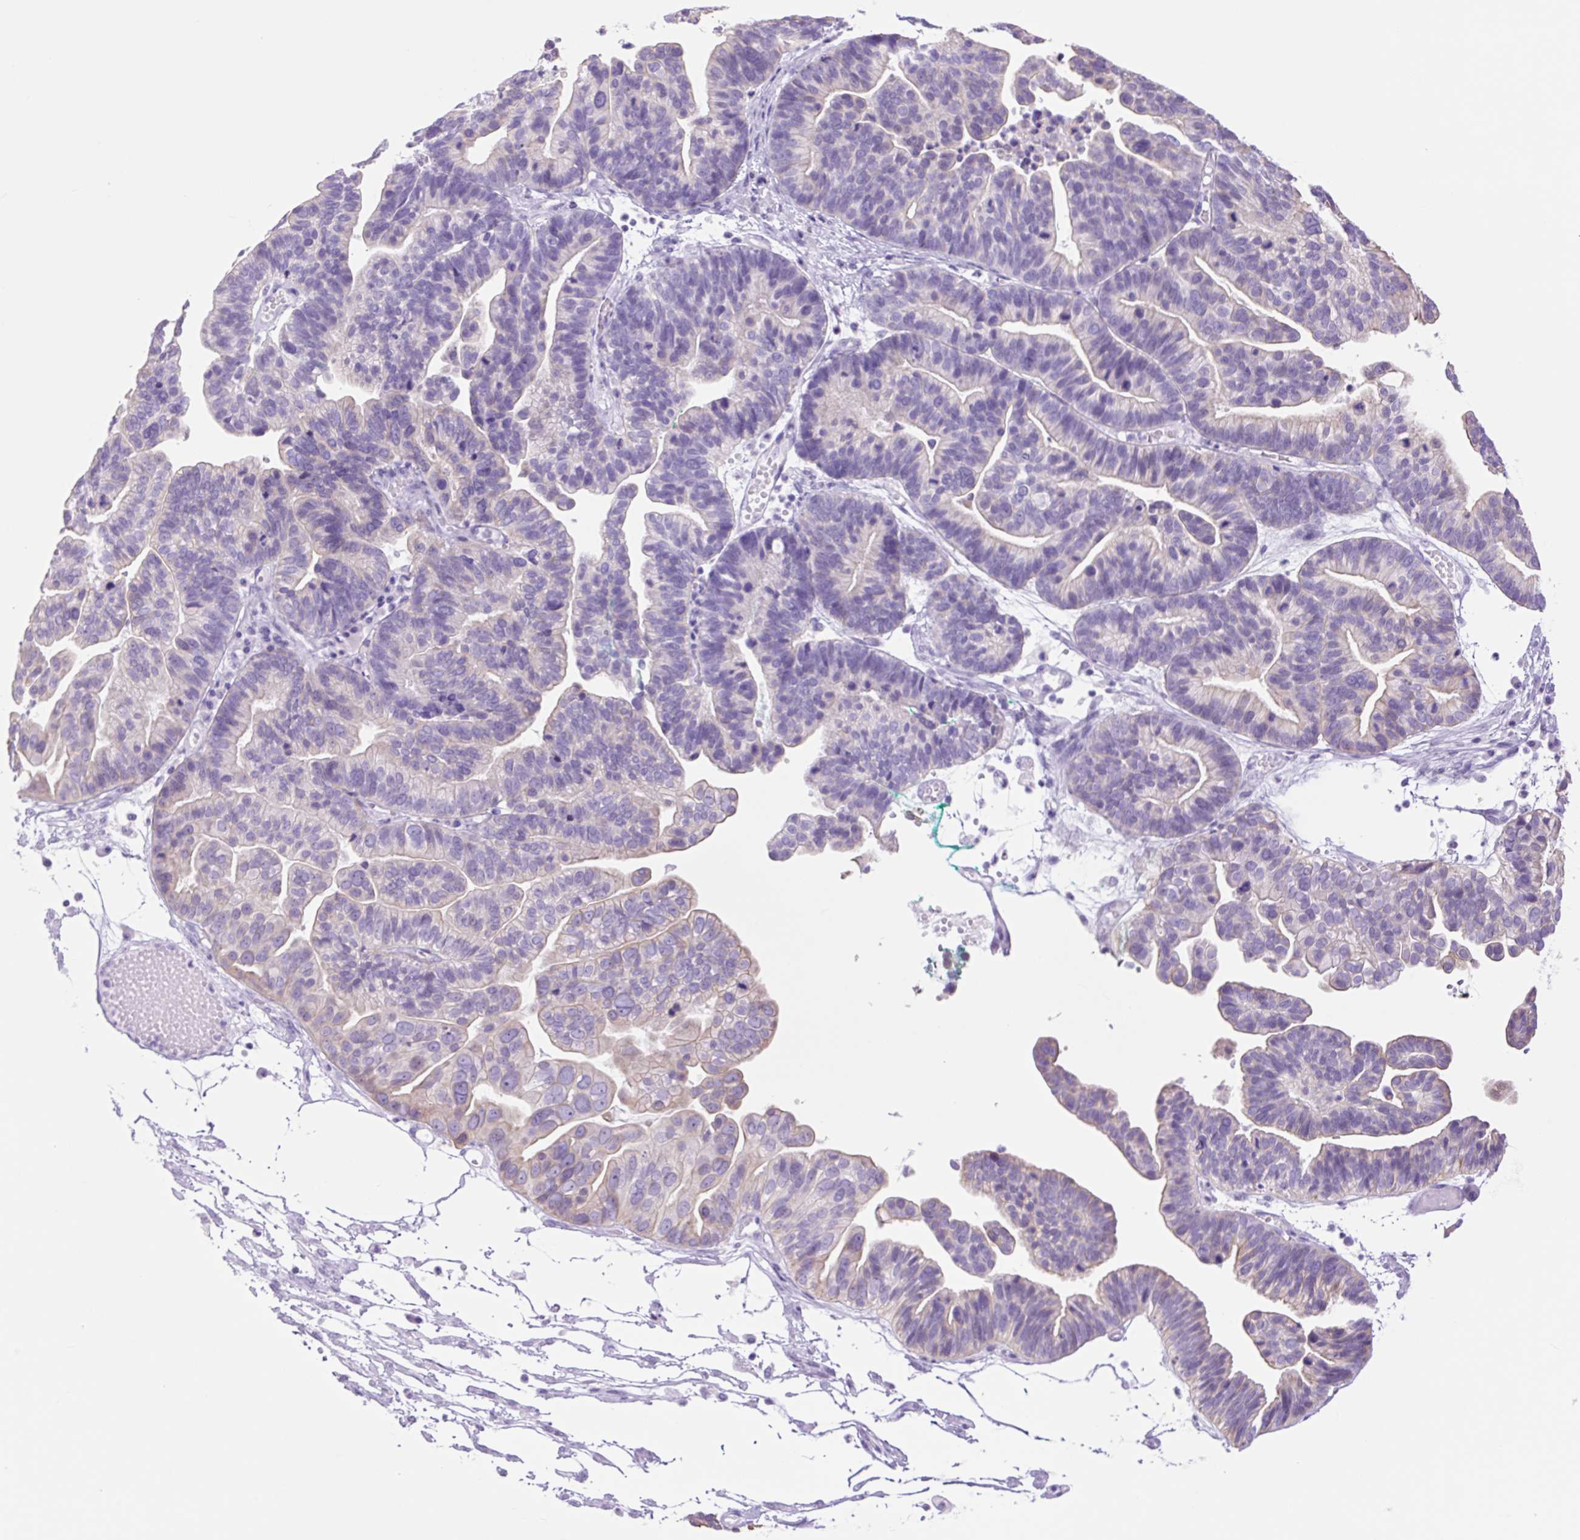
{"staining": {"intensity": "weak", "quantity": "<25%", "location": "cytoplasmic/membranous"}, "tissue": "ovarian cancer", "cell_type": "Tumor cells", "image_type": "cancer", "snomed": [{"axis": "morphology", "description": "Cystadenocarcinoma, serous, NOS"}, {"axis": "topography", "description": "Ovary"}], "caption": "Serous cystadenocarcinoma (ovarian) was stained to show a protein in brown. There is no significant expression in tumor cells. (Stains: DAB (3,3'-diaminobenzidine) immunohistochemistry with hematoxylin counter stain, Microscopy: brightfield microscopy at high magnification).", "gene": "TFF2", "patient": {"sex": "female", "age": 56}}